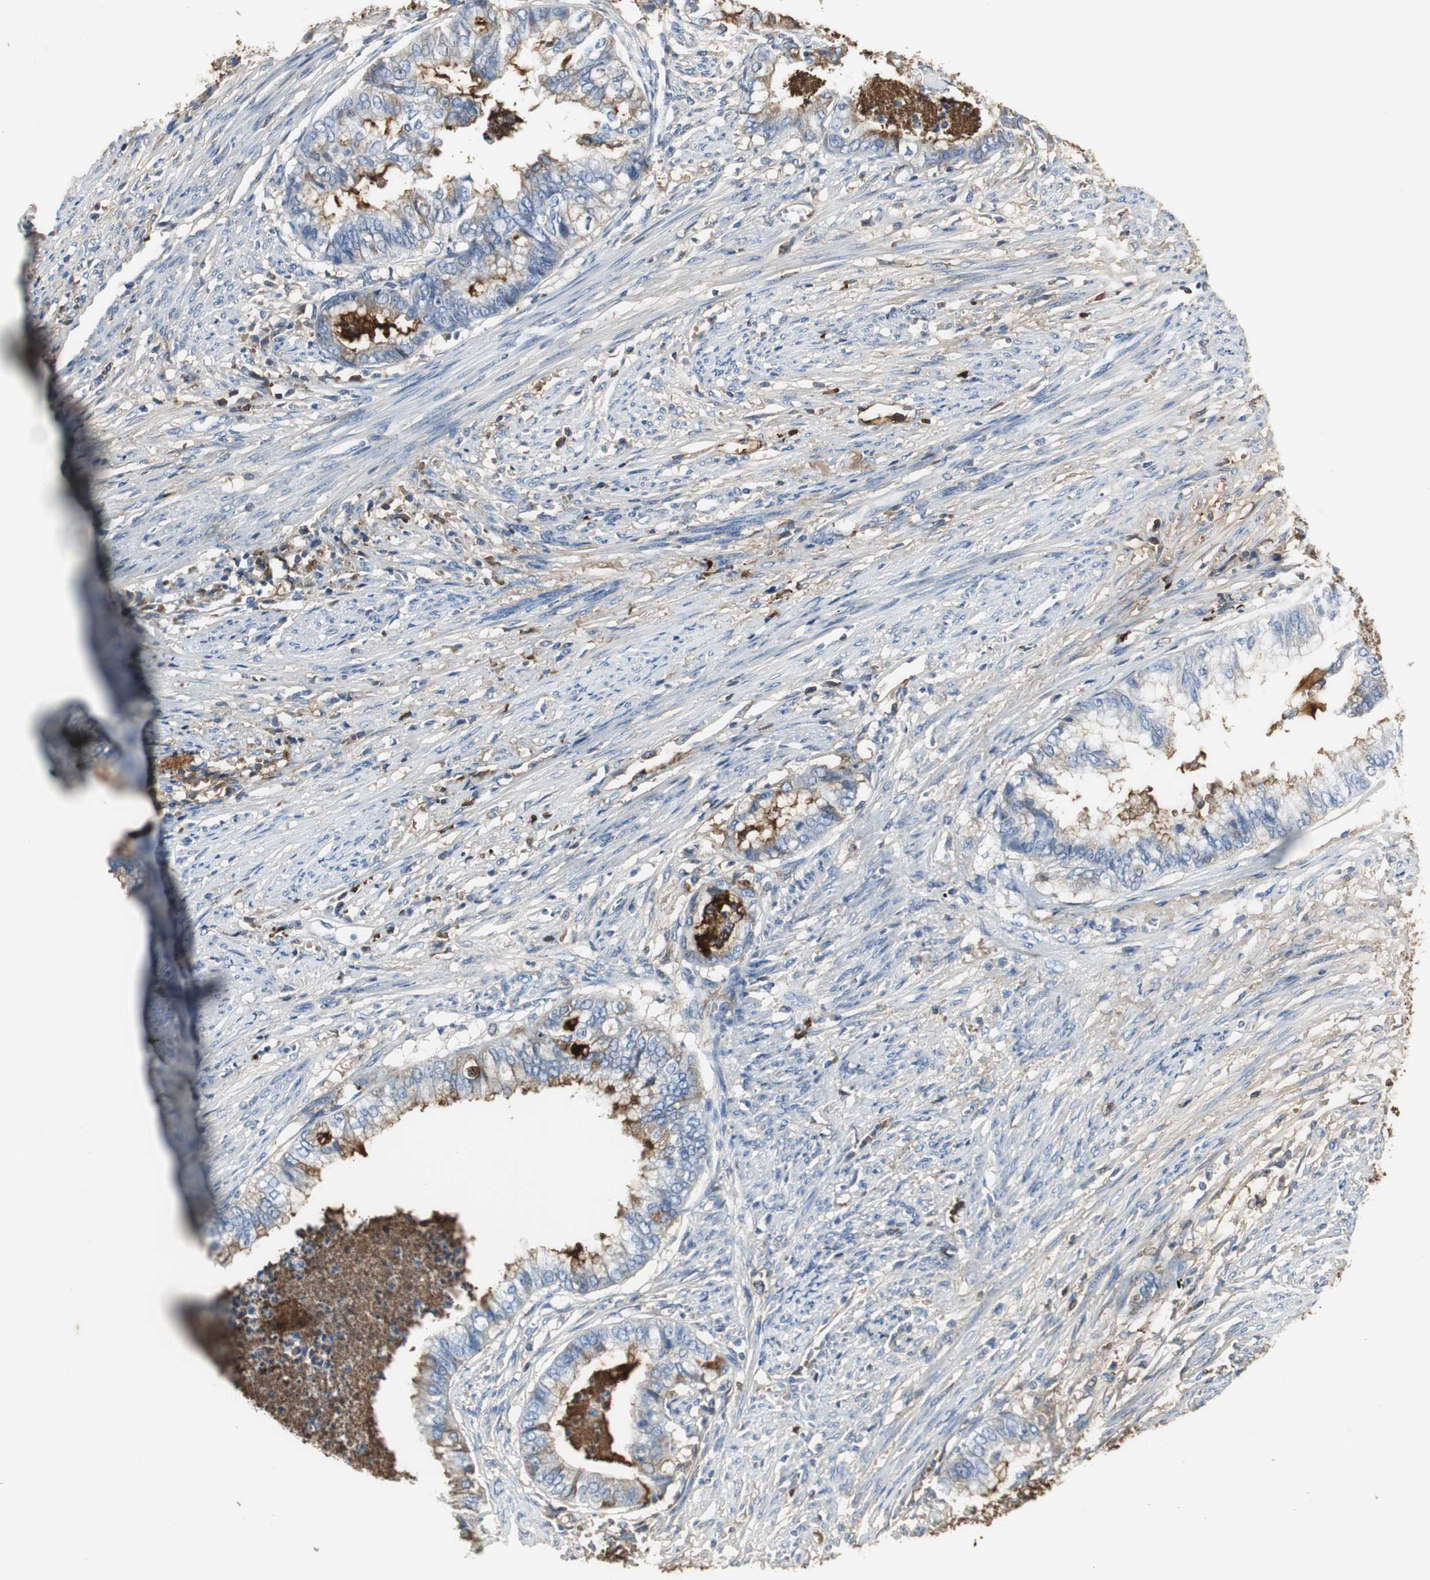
{"staining": {"intensity": "weak", "quantity": "<25%", "location": "cytoplasmic/membranous"}, "tissue": "endometrial cancer", "cell_type": "Tumor cells", "image_type": "cancer", "snomed": [{"axis": "morphology", "description": "Adenocarcinoma, NOS"}, {"axis": "topography", "description": "Endometrium"}], "caption": "This is an immunohistochemistry micrograph of endometrial adenocarcinoma. There is no staining in tumor cells.", "gene": "IGHA1", "patient": {"sex": "female", "age": 79}}